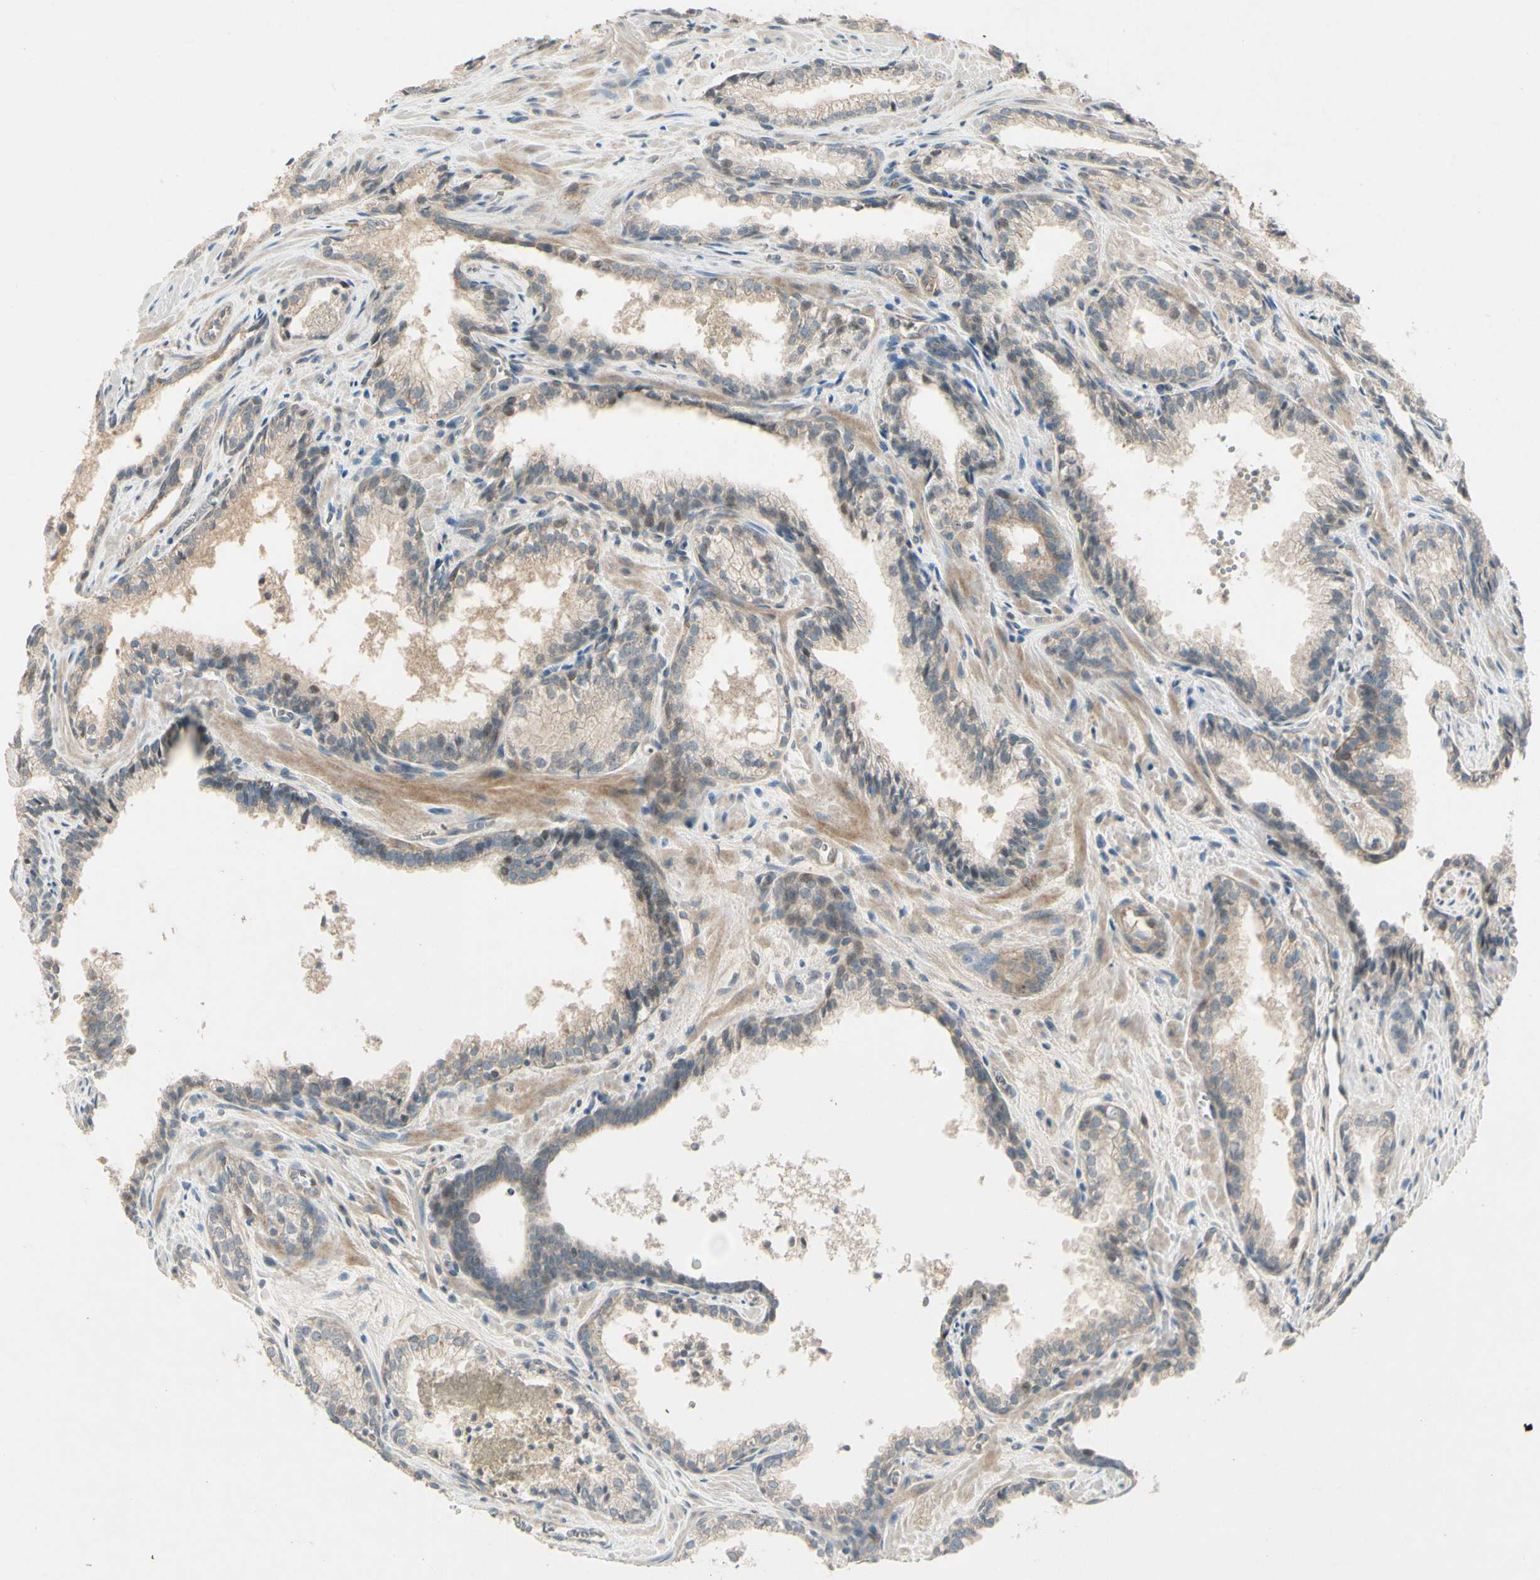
{"staining": {"intensity": "moderate", "quantity": "<25%", "location": "cytoplasmic/membranous"}, "tissue": "prostate cancer", "cell_type": "Tumor cells", "image_type": "cancer", "snomed": [{"axis": "morphology", "description": "Adenocarcinoma, Low grade"}, {"axis": "topography", "description": "Prostate"}], "caption": "Adenocarcinoma (low-grade) (prostate) tissue shows moderate cytoplasmic/membranous expression in about <25% of tumor cells, visualized by immunohistochemistry.", "gene": "PPP3CB", "patient": {"sex": "male", "age": 60}}